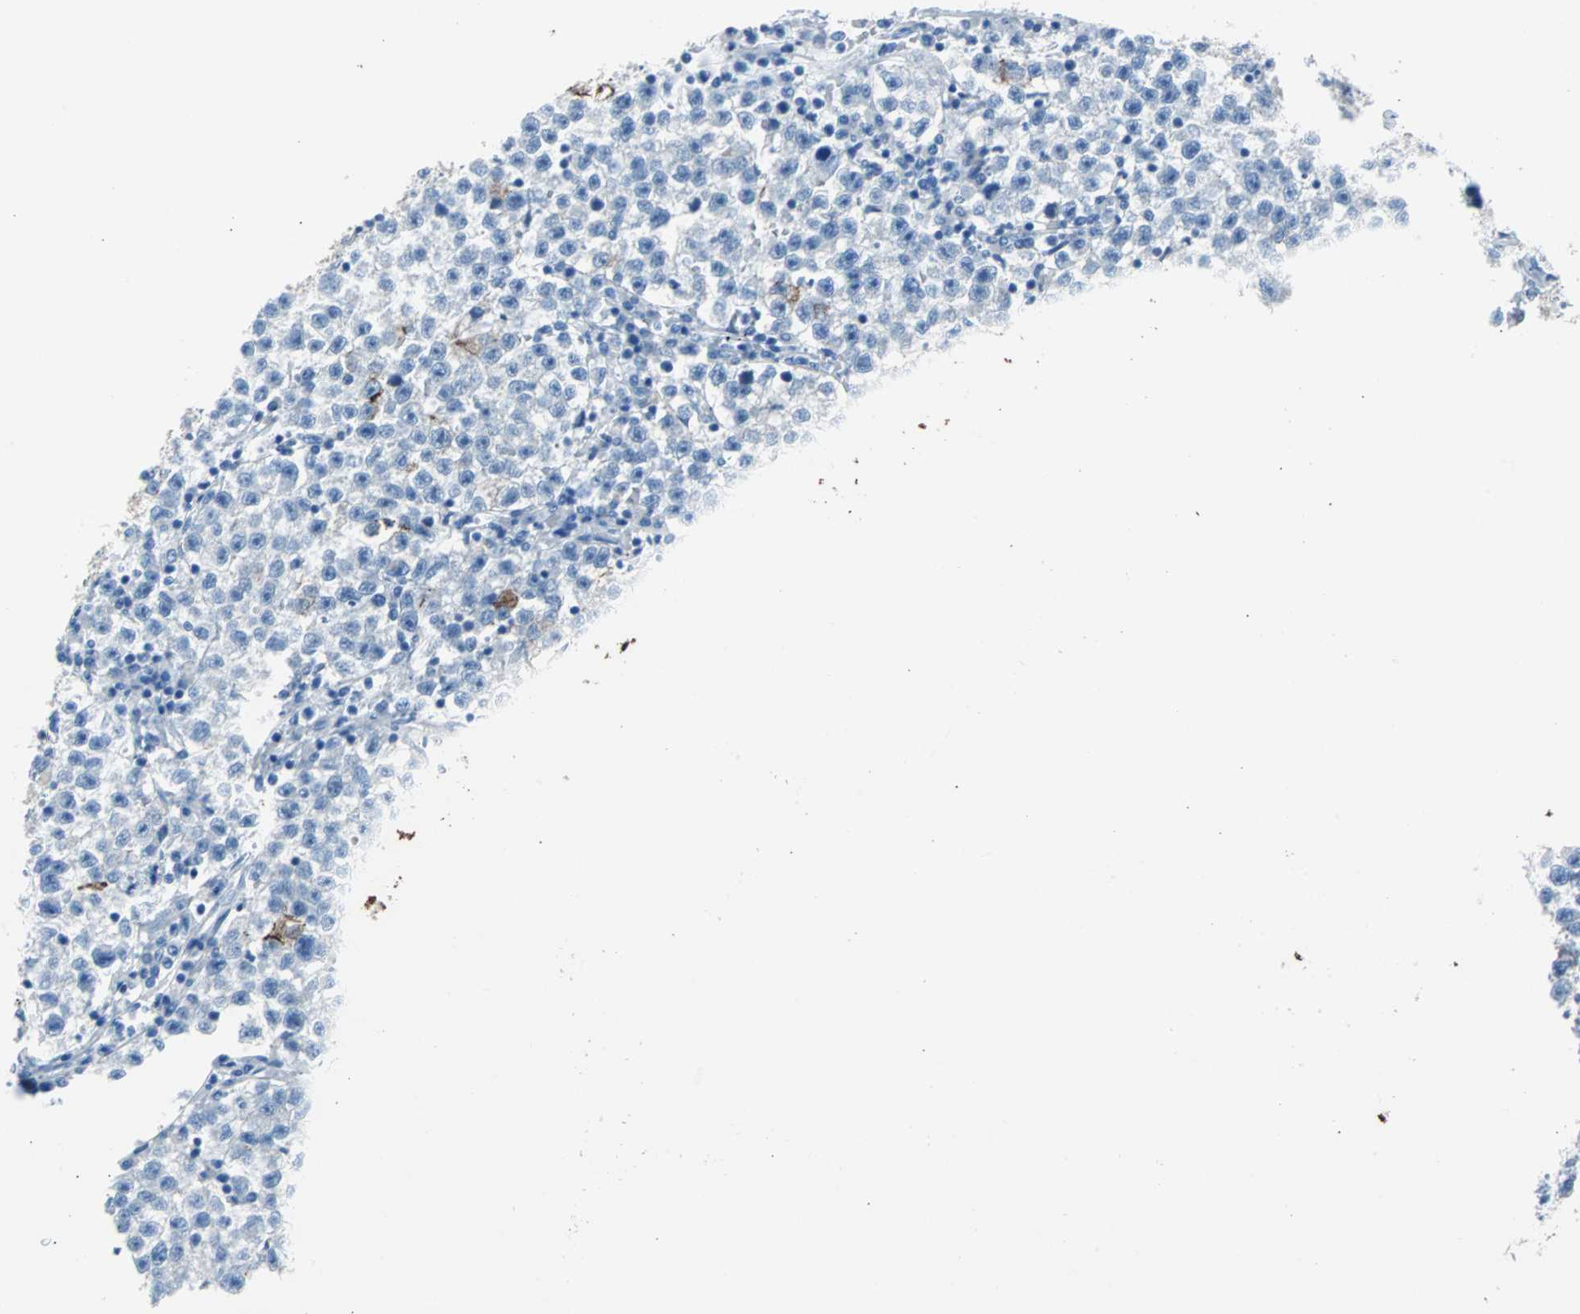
{"staining": {"intensity": "negative", "quantity": "none", "location": "none"}, "tissue": "testis cancer", "cell_type": "Tumor cells", "image_type": "cancer", "snomed": [{"axis": "morphology", "description": "Seminoma, NOS"}, {"axis": "topography", "description": "Testis"}], "caption": "Immunohistochemical staining of testis cancer exhibits no significant staining in tumor cells.", "gene": "KRT7", "patient": {"sex": "male", "age": 22}}